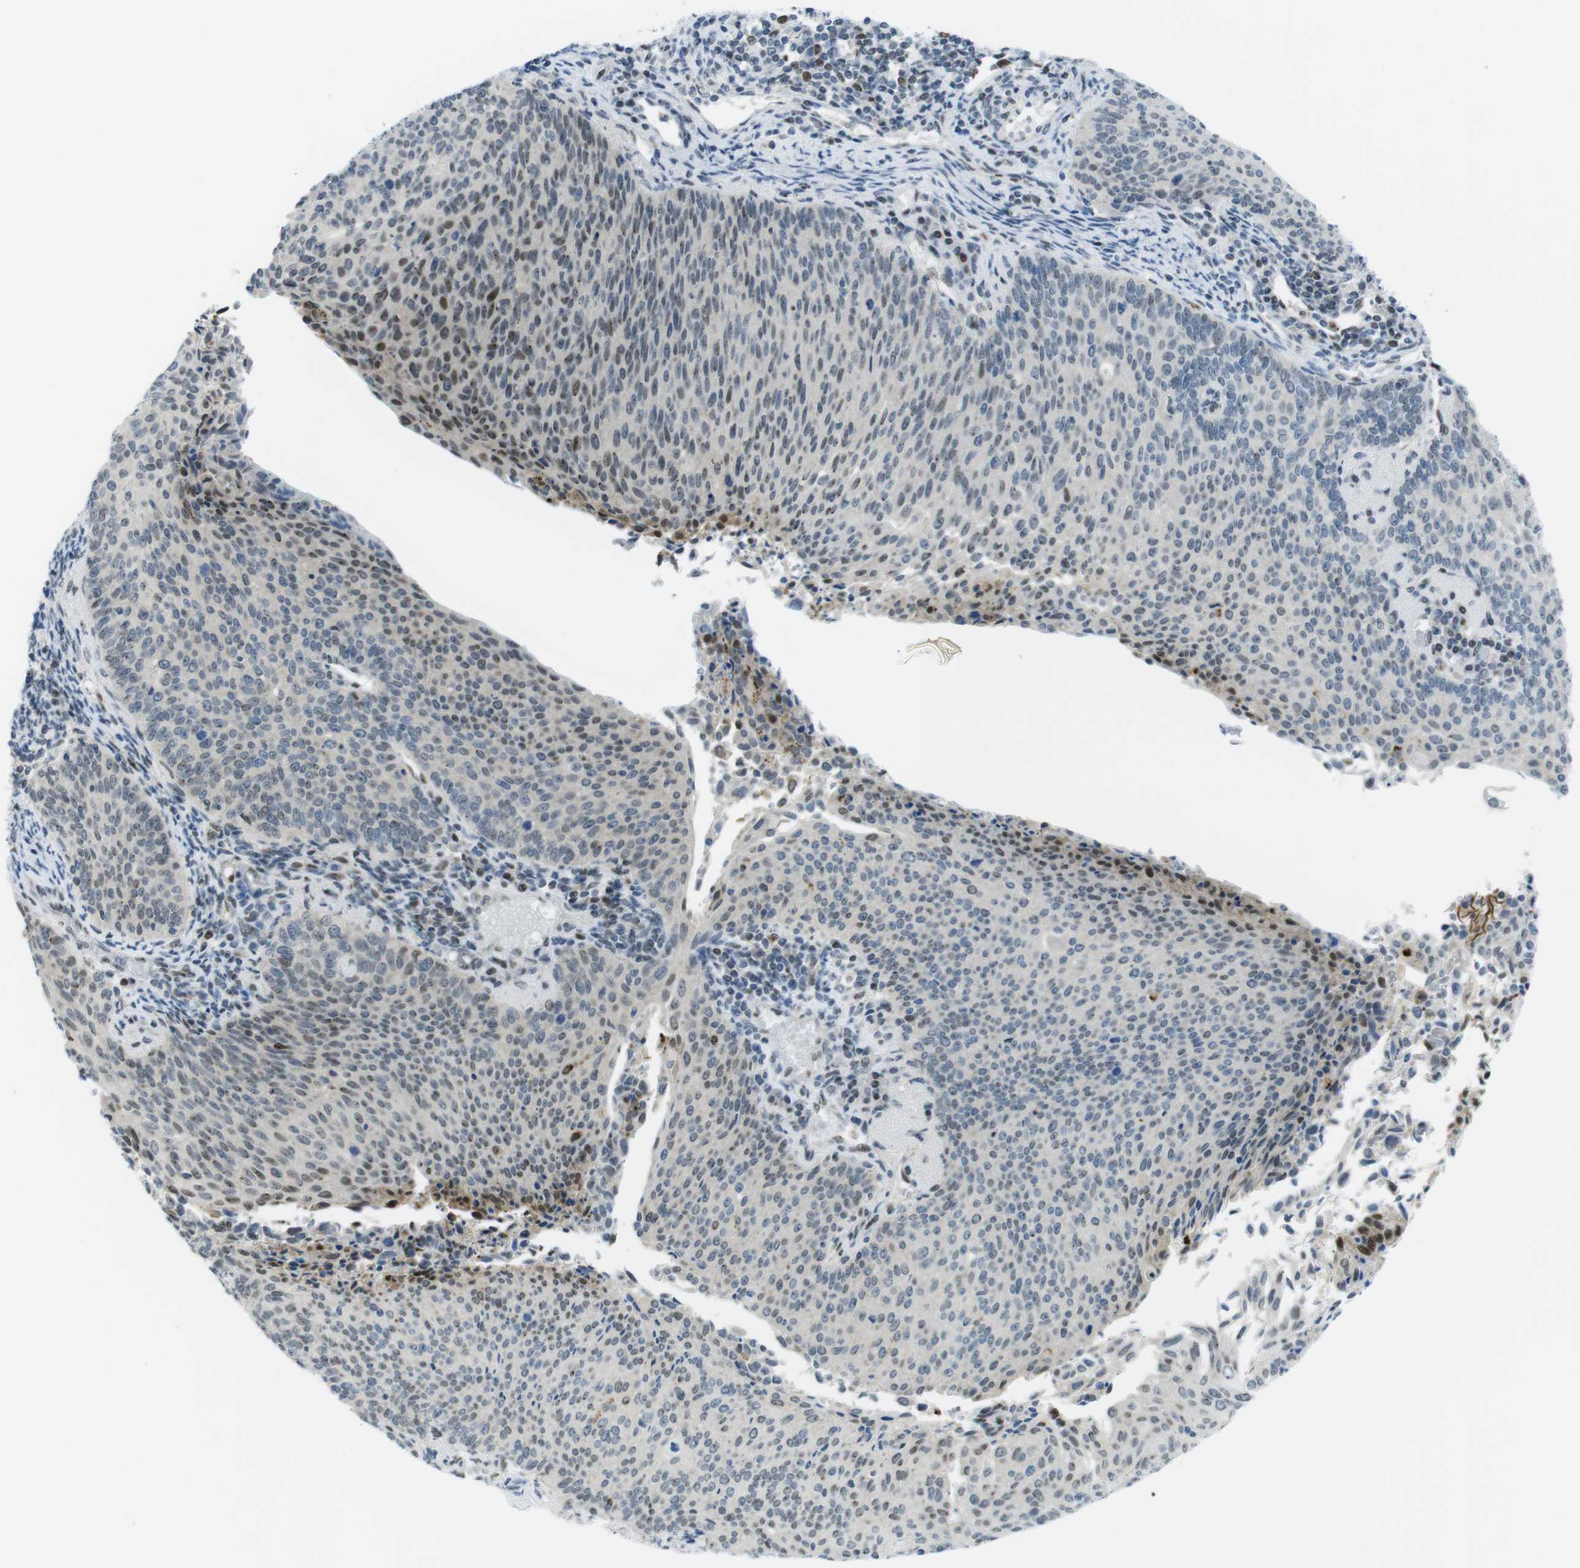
{"staining": {"intensity": "moderate", "quantity": "25%-75%", "location": "nuclear"}, "tissue": "cervical cancer", "cell_type": "Tumor cells", "image_type": "cancer", "snomed": [{"axis": "morphology", "description": "Squamous cell carcinoma, NOS"}, {"axis": "topography", "description": "Cervix"}], "caption": "Cervical squamous cell carcinoma tissue displays moderate nuclear staining in about 25%-75% of tumor cells The protein is shown in brown color, while the nuclei are stained blue.", "gene": "UBB", "patient": {"sex": "female", "age": 55}}